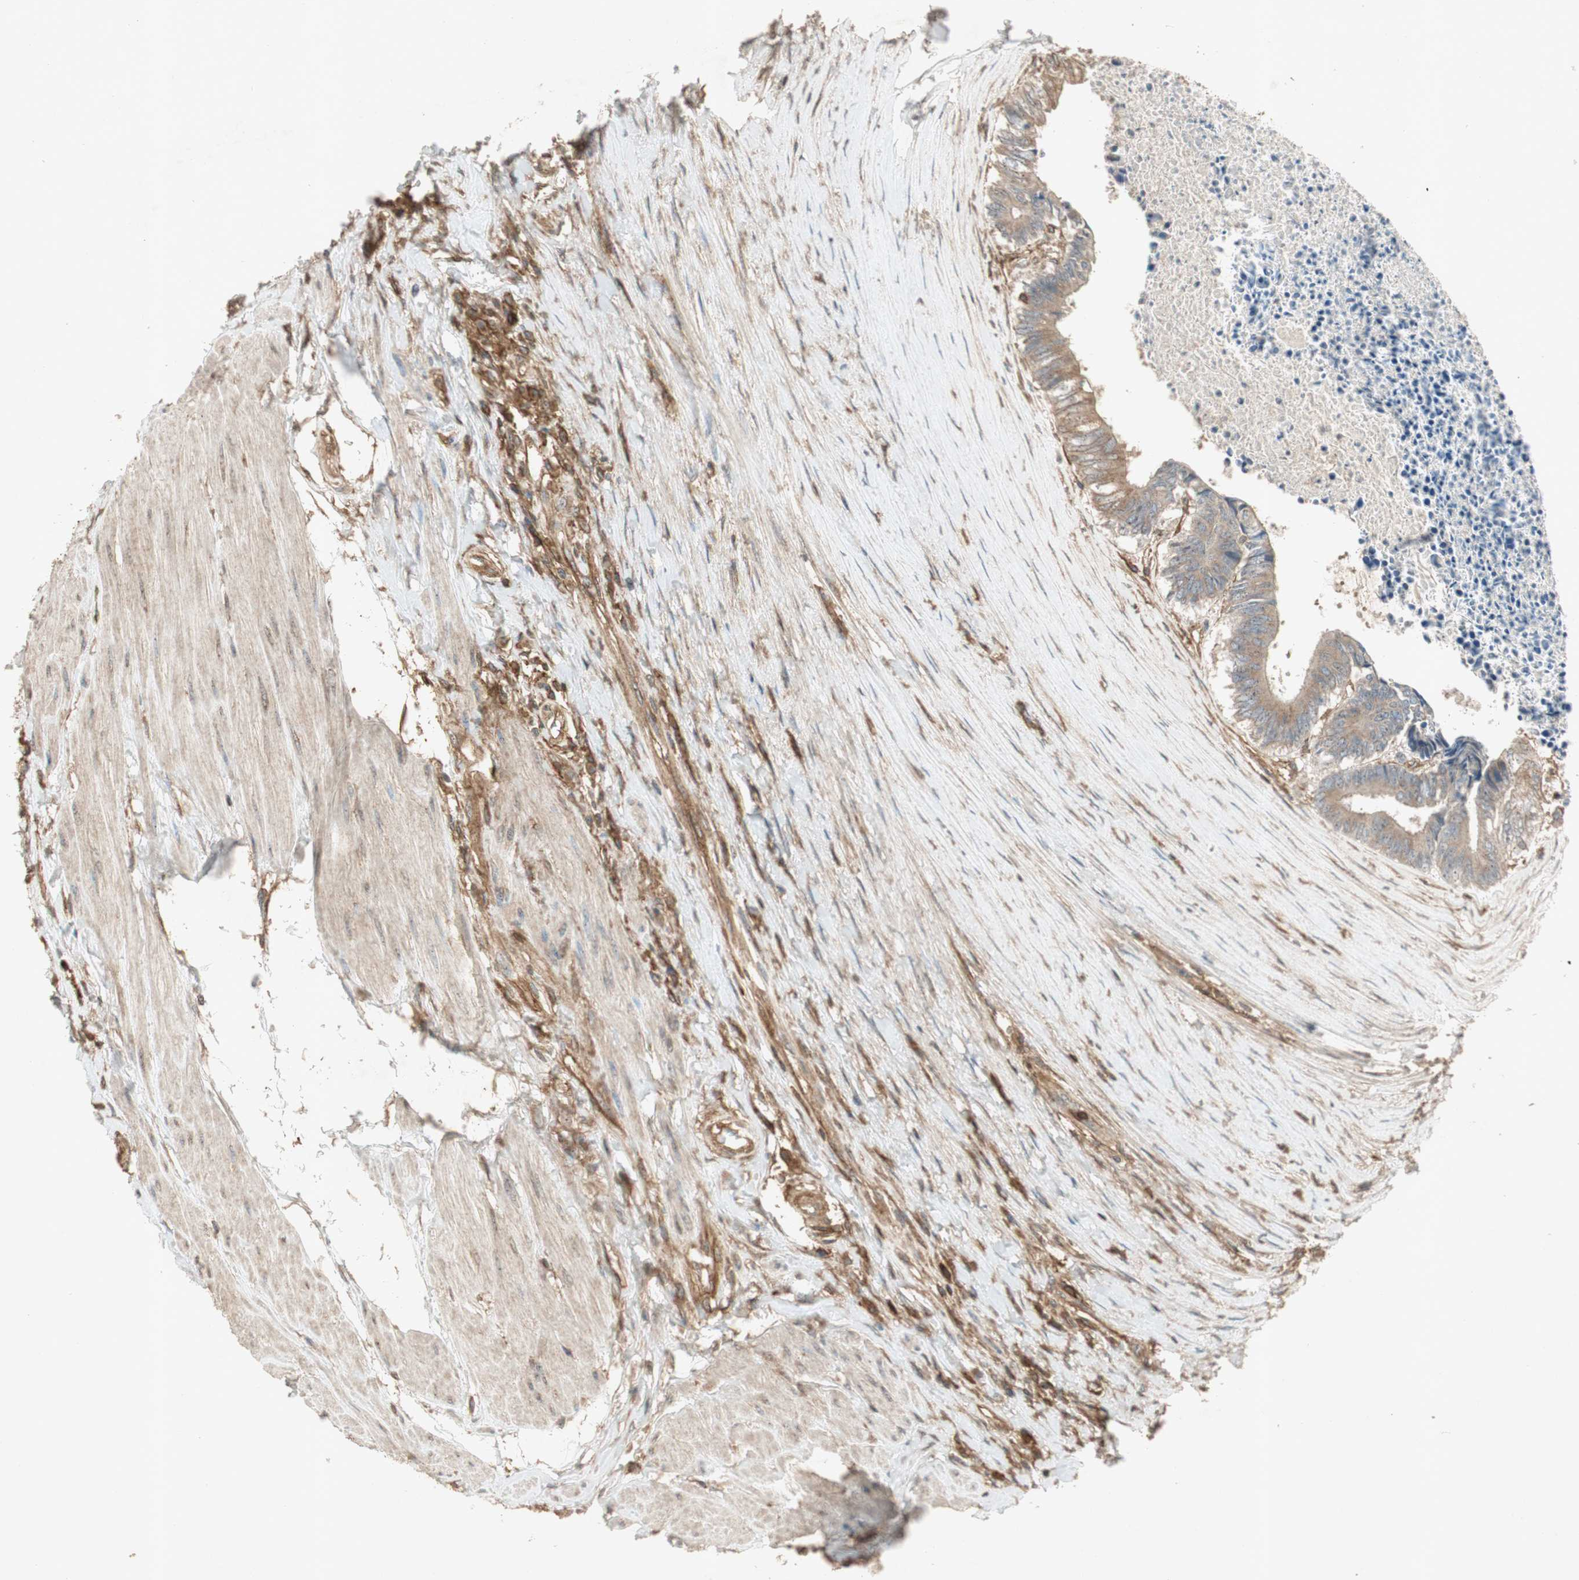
{"staining": {"intensity": "moderate", "quantity": ">75%", "location": "cytoplasmic/membranous"}, "tissue": "colorectal cancer", "cell_type": "Tumor cells", "image_type": "cancer", "snomed": [{"axis": "morphology", "description": "Adenocarcinoma, NOS"}, {"axis": "topography", "description": "Rectum"}], "caption": "Approximately >75% of tumor cells in colorectal cancer (adenocarcinoma) demonstrate moderate cytoplasmic/membranous protein positivity as visualized by brown immunohistochemical staining.", "gene": "BTN3A3", "patient": {"sex": "male", "age": 63}}